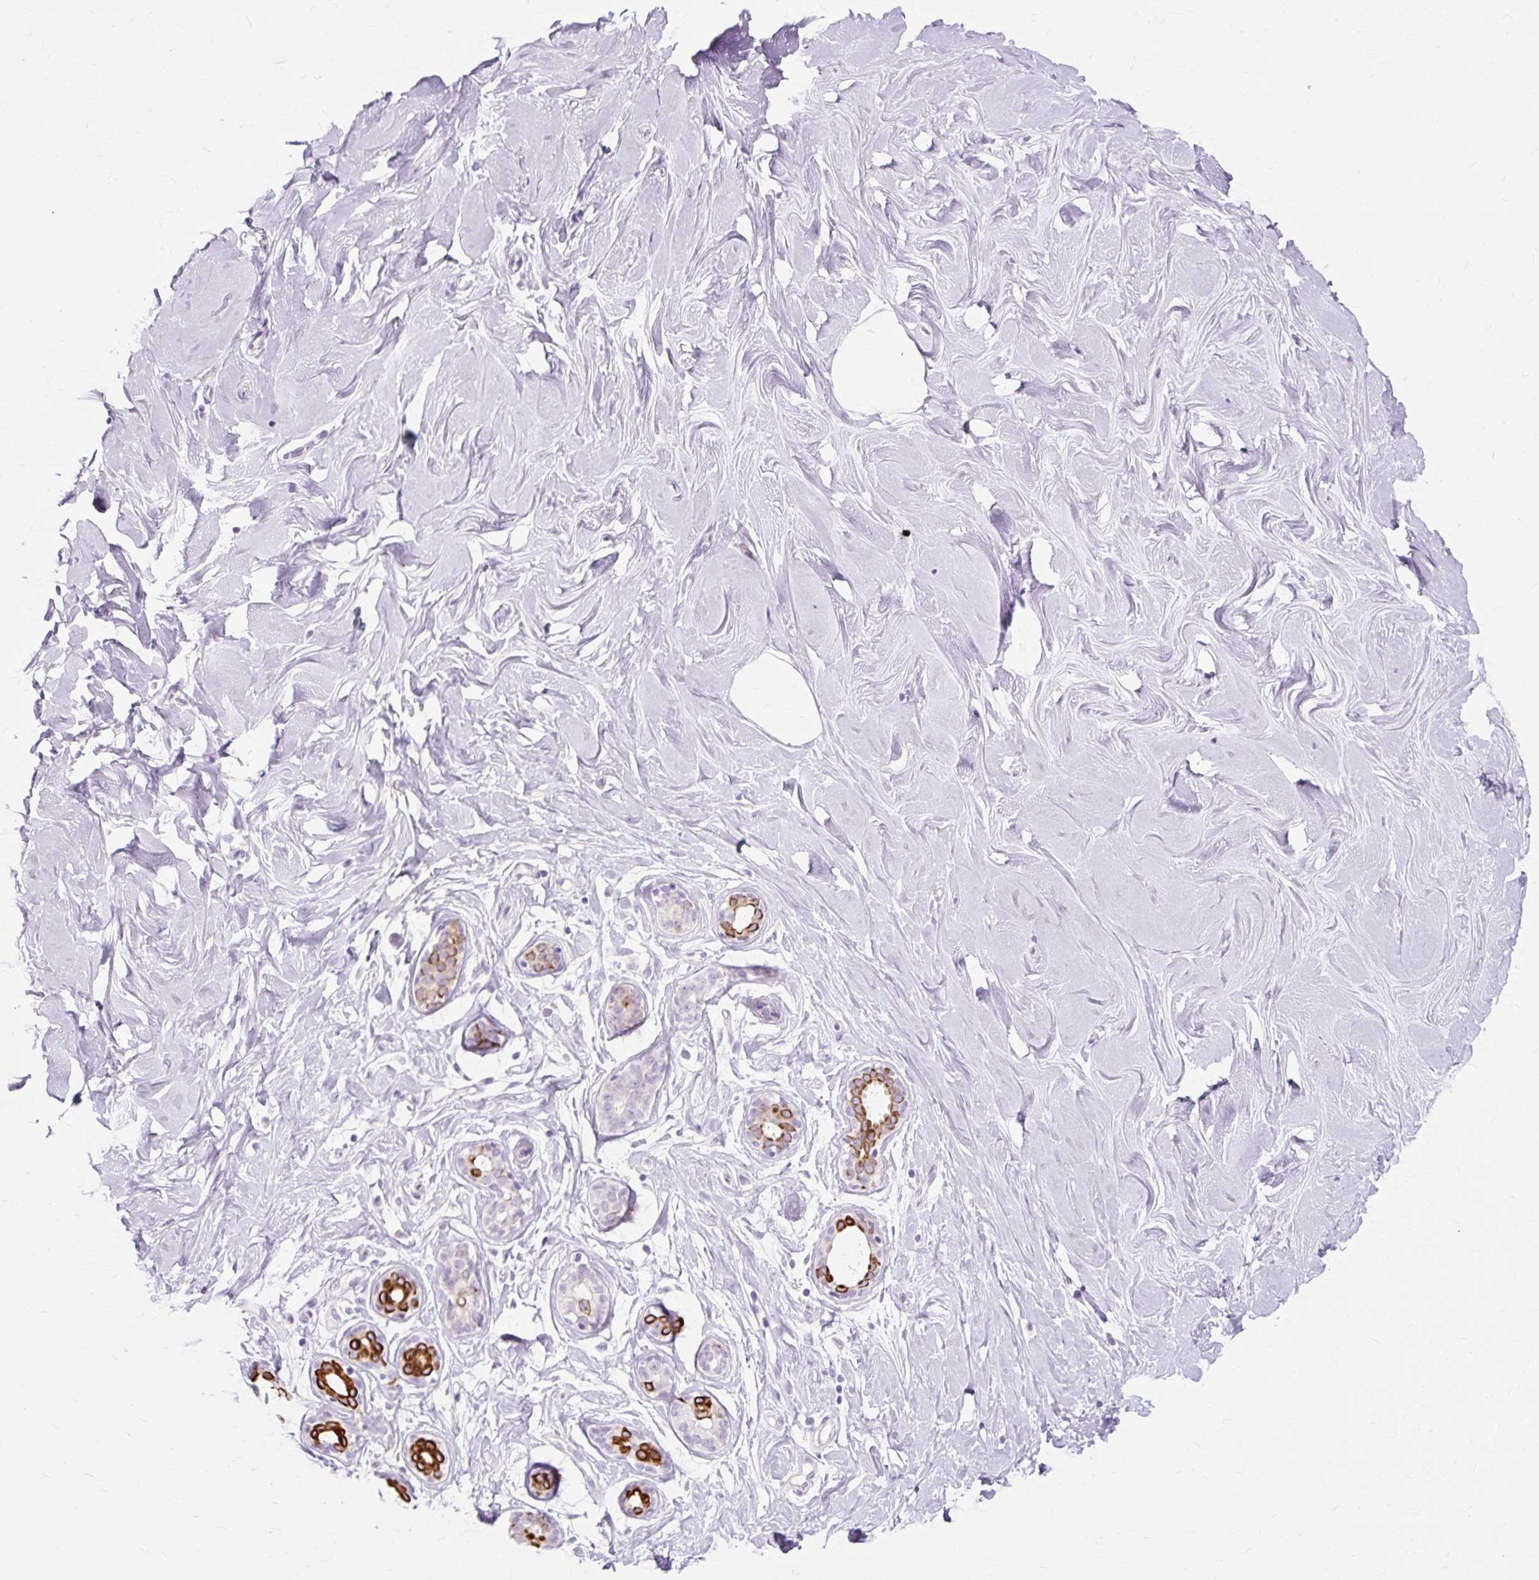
{"staining": {"intensity": "negative", "quantity": "none", "location": "none"}, "tissue": "breast", "cell_type": "Adipocytes", "image_type": "normal", "snomed": [{"axis": "morphology", "description": "Normal tissue, NOS"}, {"axis": "topography", "description": "Breast"}], "caption": "This is an IHC micrograph of unremarkable breast. There is no expression in adipocytes.", "gene": "IRX2", "patient": {"sex": "female", "age": 27}}